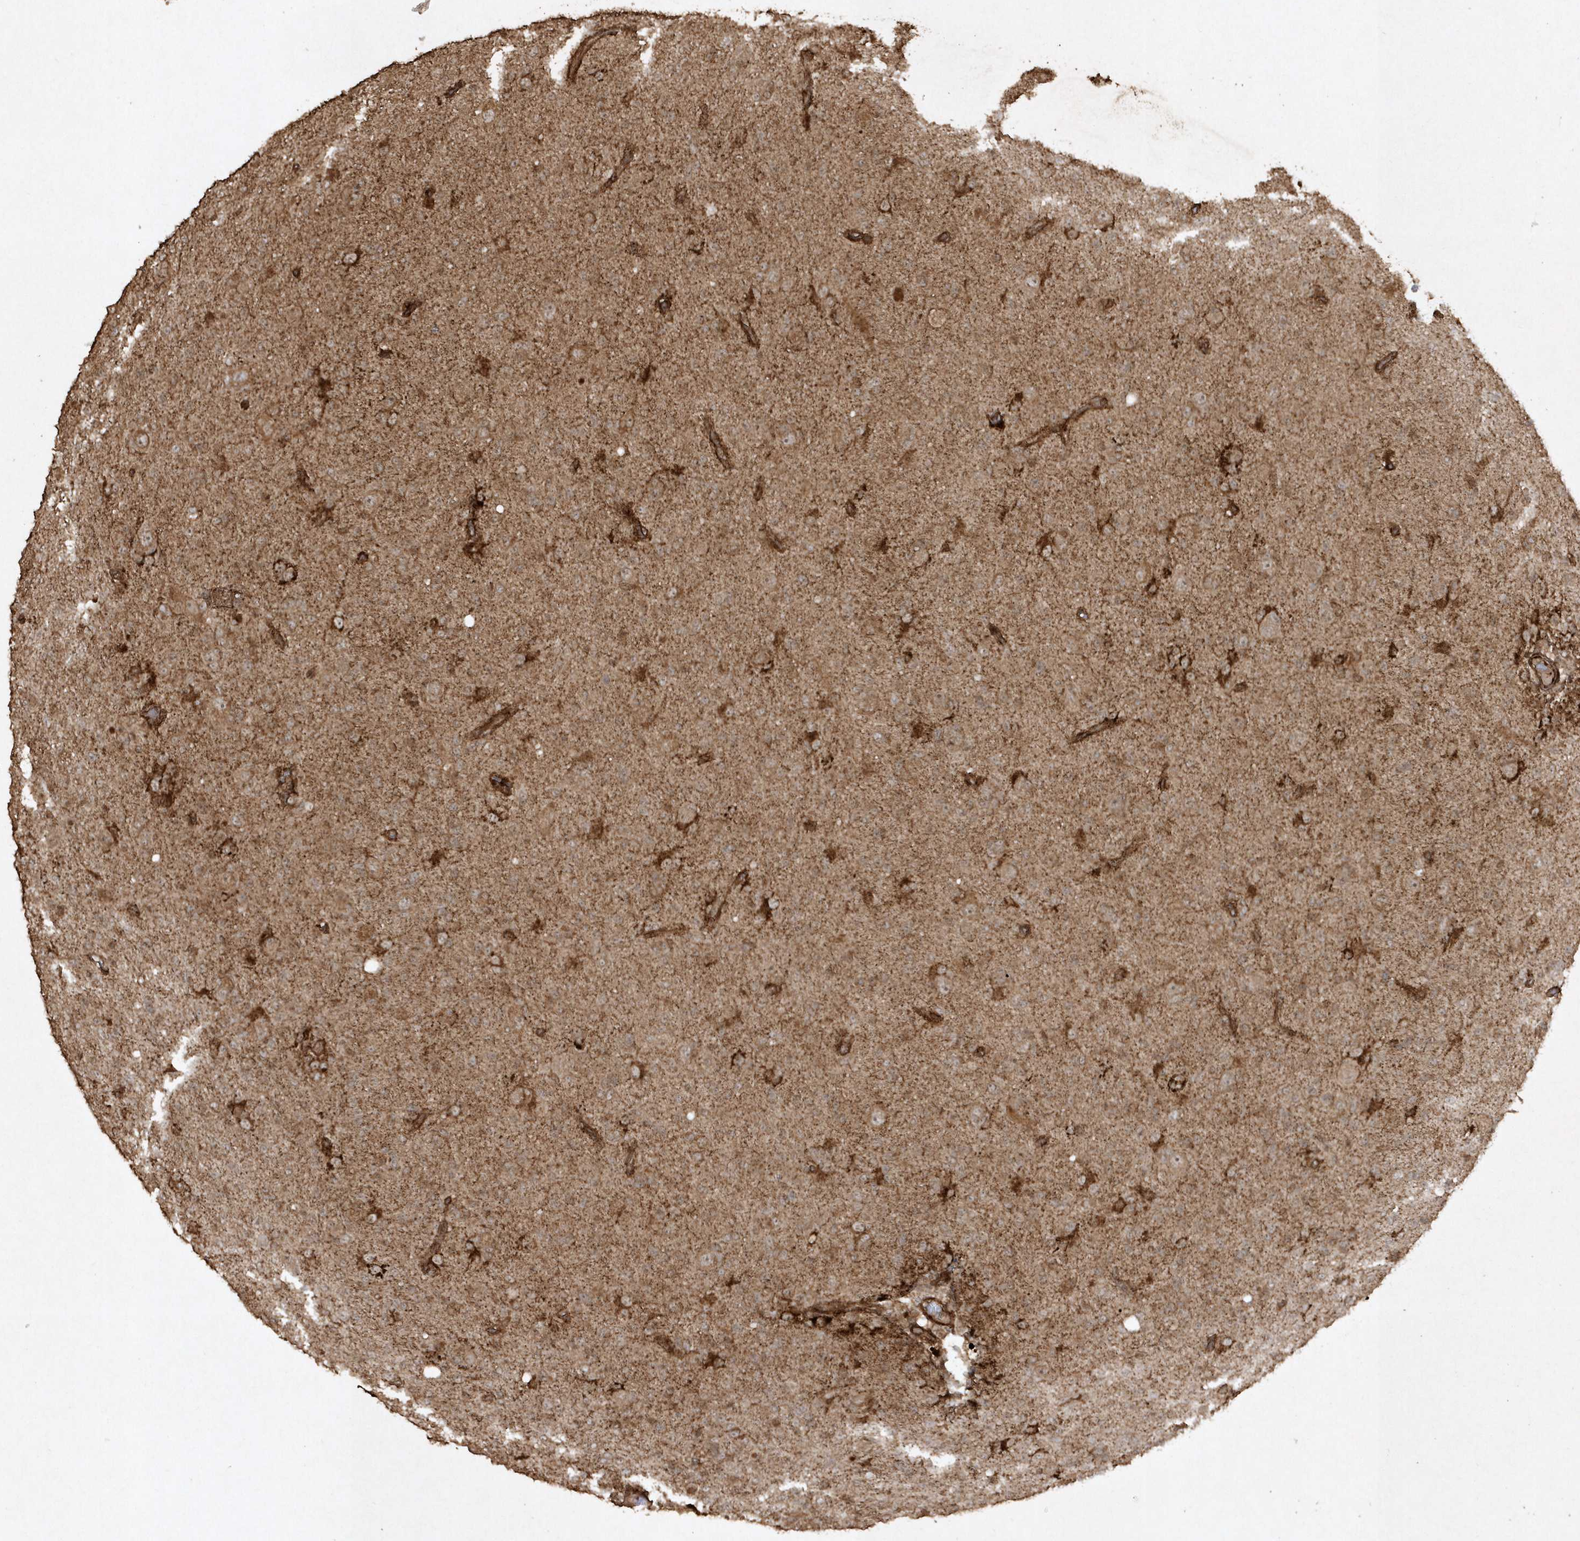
{"staining": {"intensity": "moderate", "quantity": ">75%", "location": "cytoplasmic/membranous"}, "tissue": "glioma", "cell_type": "Tumor cells", "image_type": "cancer", "snomed": [{"axis": "morphology", "description": "Glioma, malignant, High grade"}, {"axis": "topography", "description": "Brain"}], "caption": "DAB (3,3'-diaminobenzidine) immunohistochemical staining of human glioma exhibits moderate cytoplasmic/membranous protein expression in about >75% of tumor cells.", "gene": "AVPI1", "patient": {"sex": "female", "age": 57}}